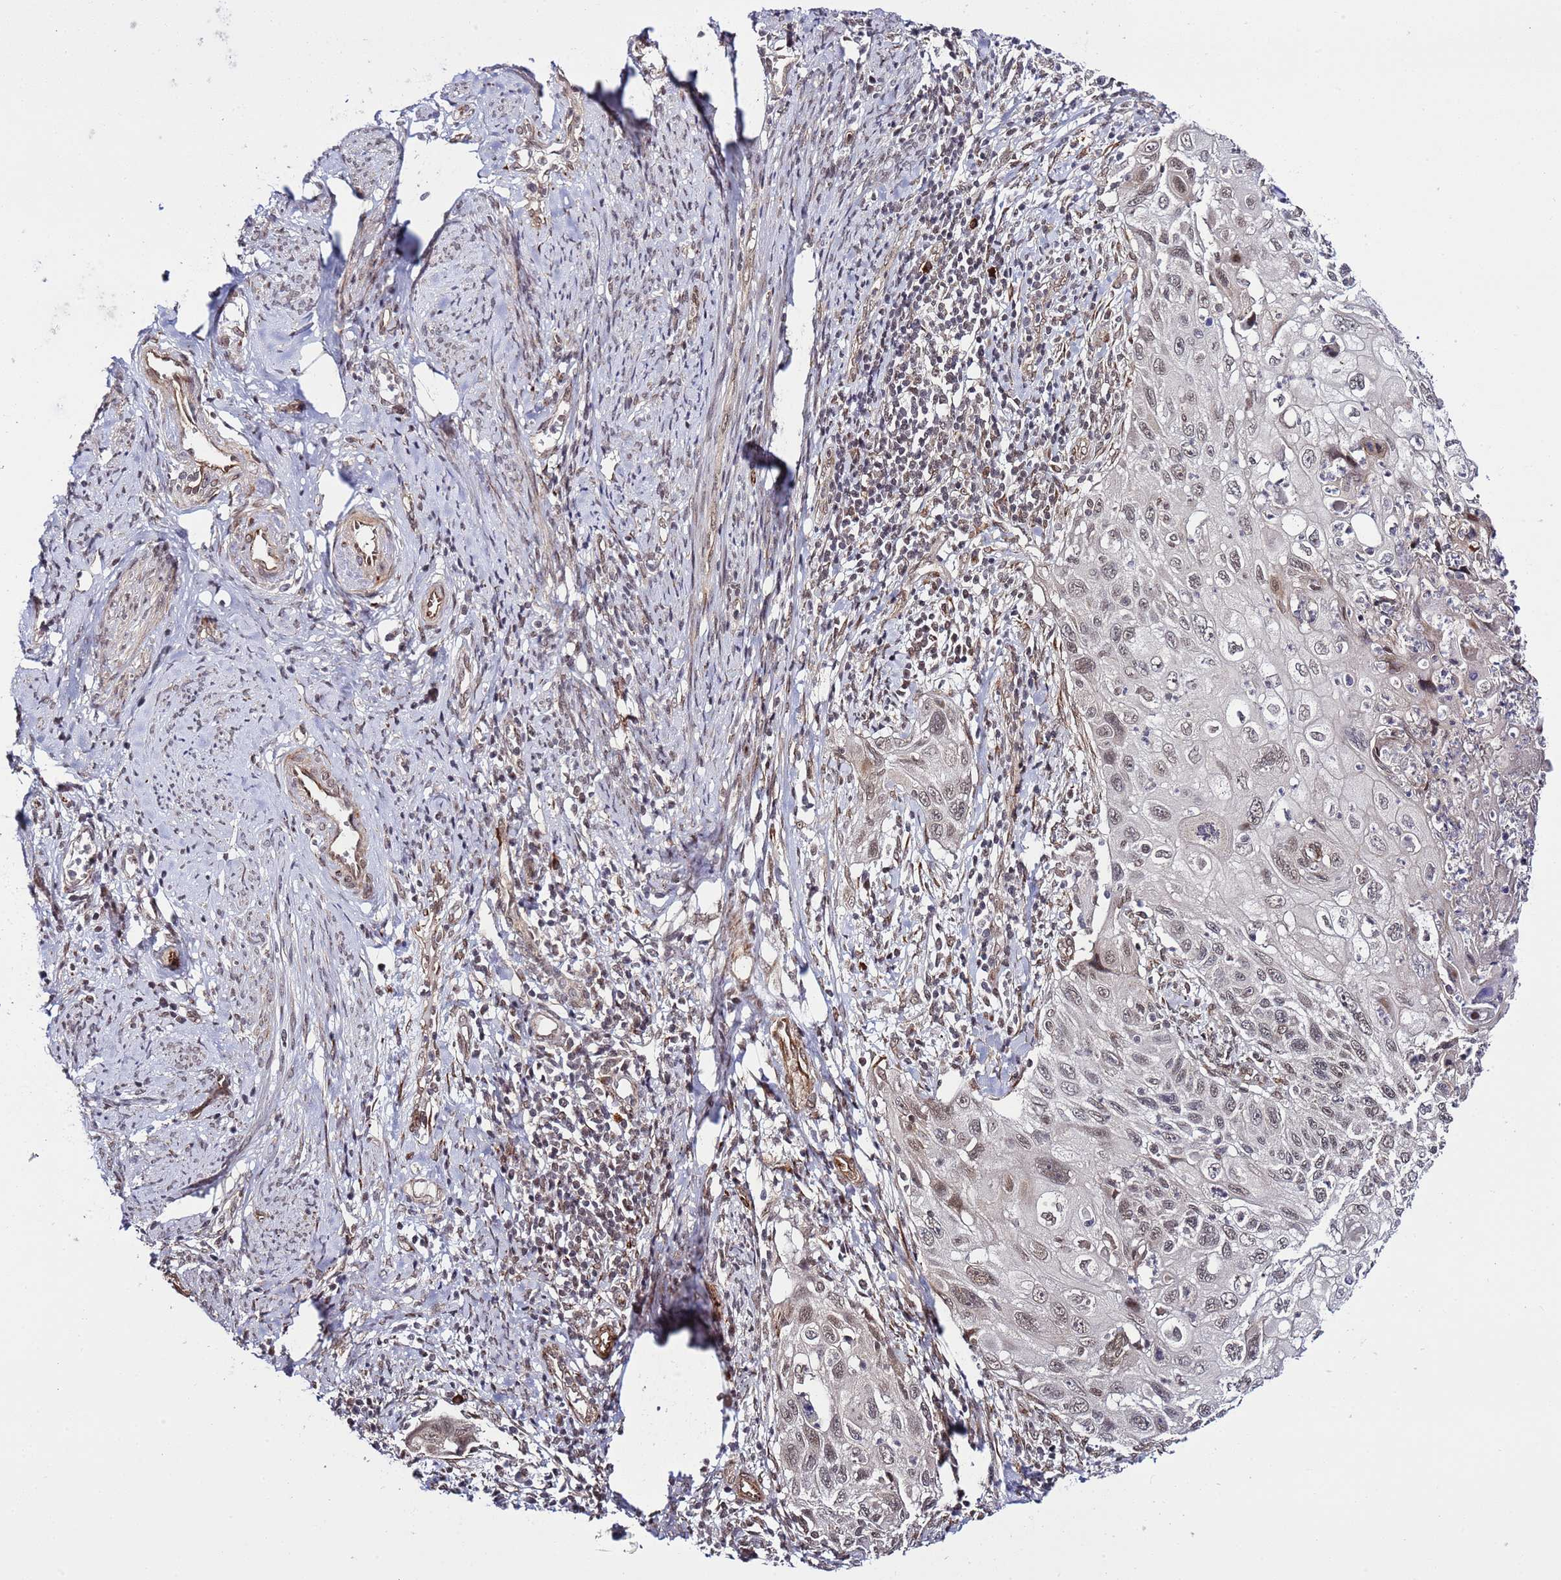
{"staining": {"intensity": "weak", "quantity": ">75%", "location": "nuclear"}, "tissue": "cervical cancer", "cell_type": "Tumor cells", "image_type": "cancer", "snomed": [{"axis": "morphology", "description": "Squamous cell carcinoma, NOS"}, {"axis": "topography", "description": "Cervix"}], "caption": "Protein staining demonstrates weak nuclear staining in approximately >75% of tumor cells in cervical squamous cell carcinoma.", "gene": "POLR2D", "patient": {"sex": "female", "age": 70}}